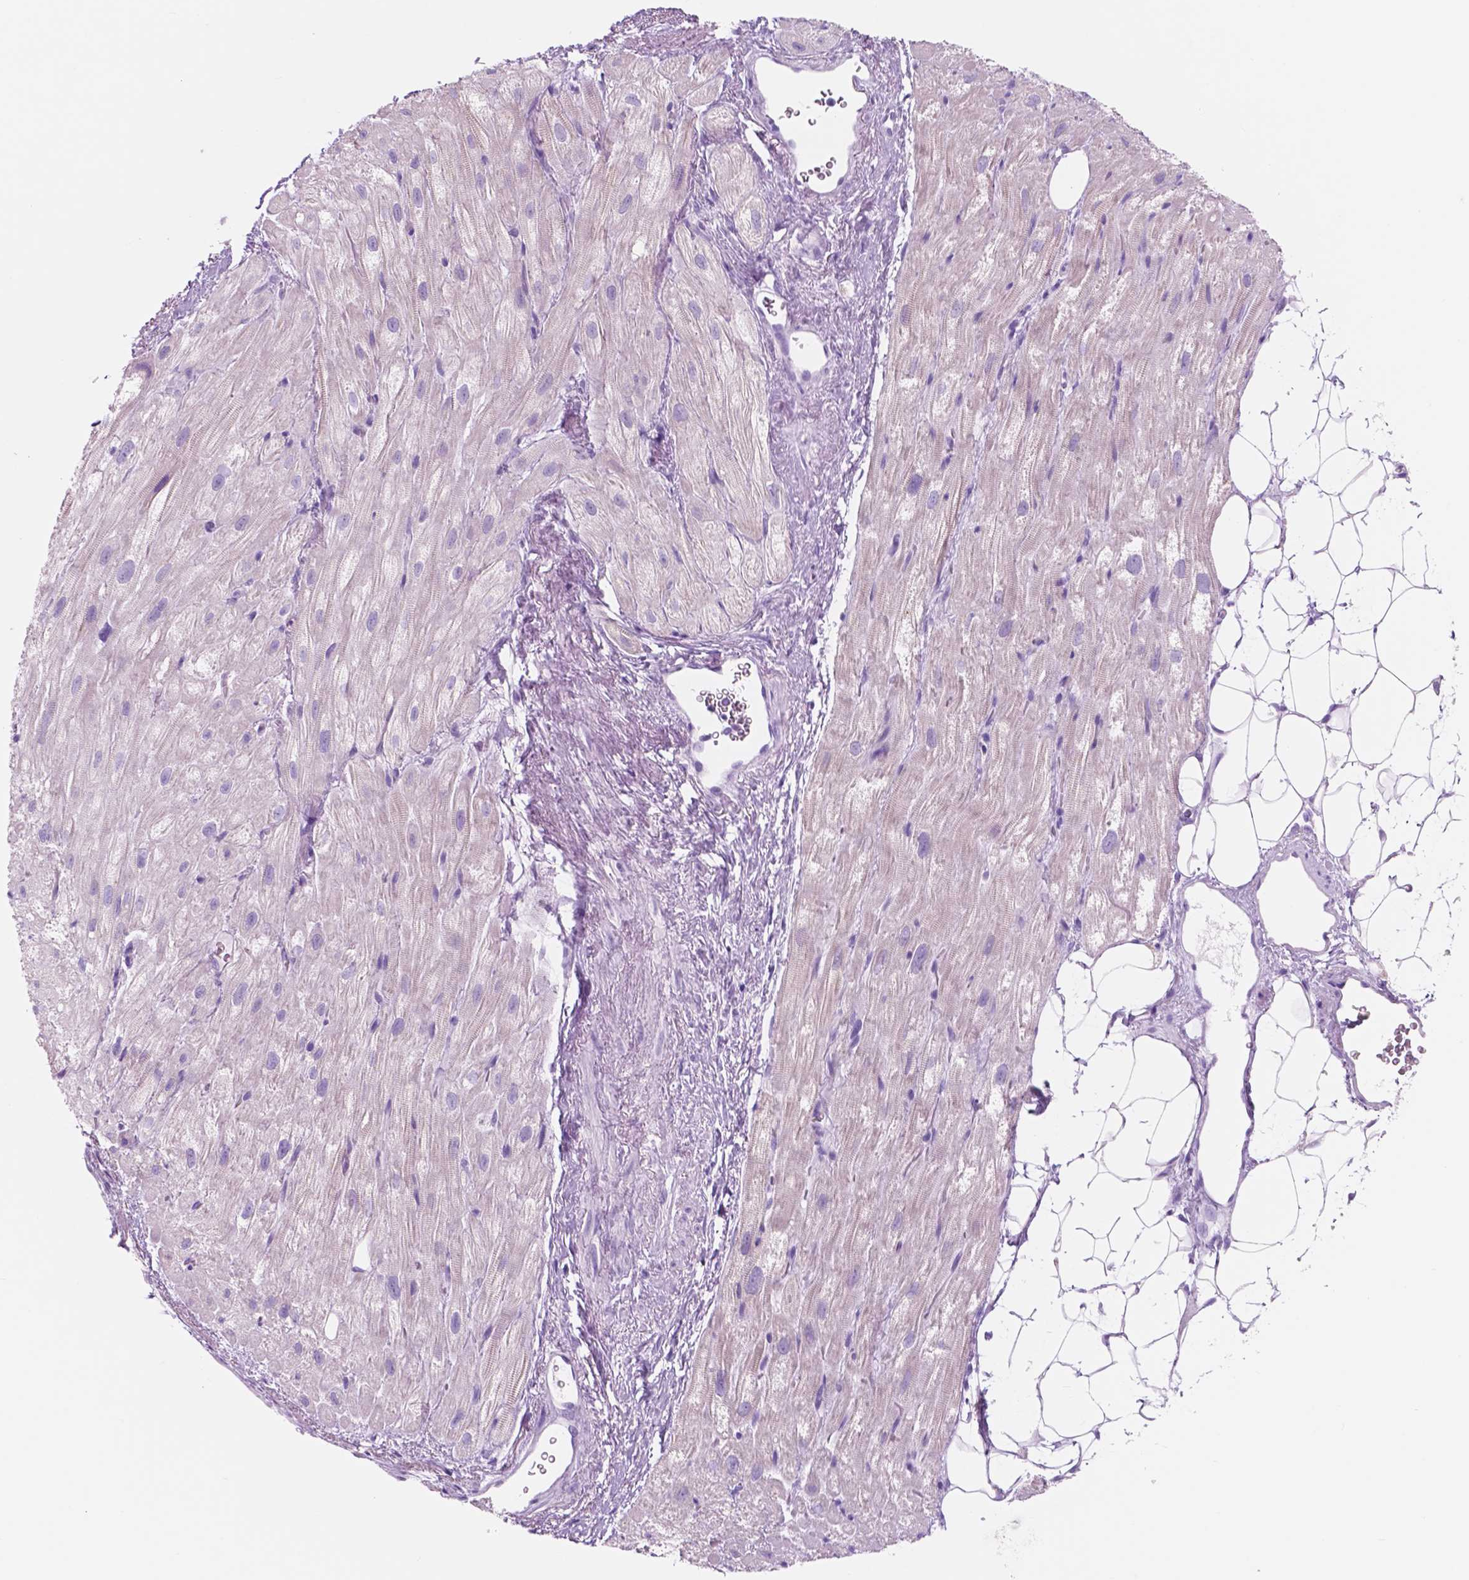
{"staining": {"intensity": "negative", "quantity": "none", "location": "none"}, "tissue": "heart muscle", "cell_type": "Cardiomyocytes", "image_type": "normal", "snomed": [{"axis": "morphology", "description": "Normal tissue, NOS"}, {"axis": "topography", "description": "Heart"}], "caption": "This is a micrograph of immunohistochemistry staining of unremarkable heart muscle, which shows no staining in cardiomyocytes. (DAB (3,3'-diaminobenzidine) immunohistochemistry visualized using brightfield microscopy, high magnification).", "gene": "CUZD1", "patient": {"sex": "female", "age": 69}}